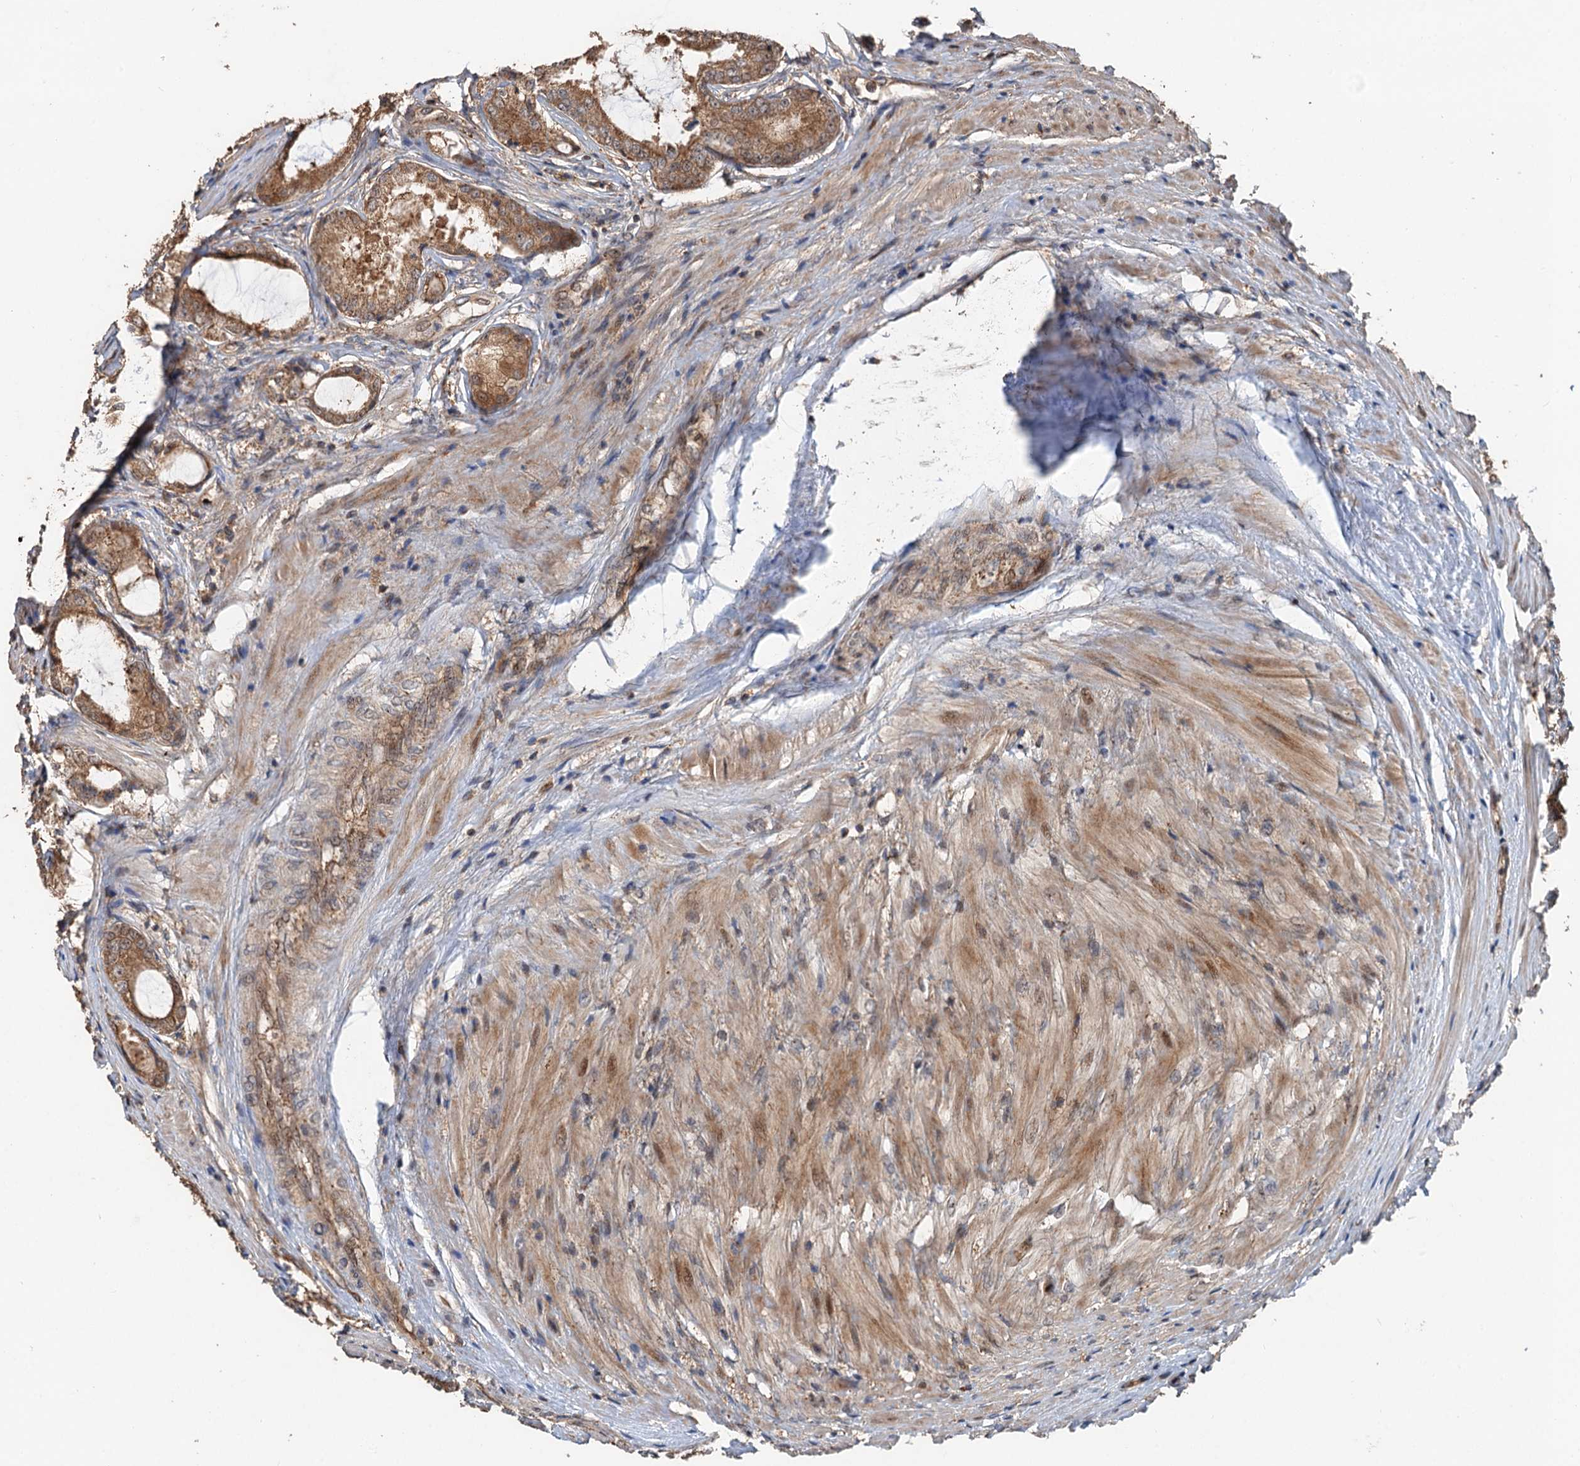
{"staining": {"intensity": "moderate", "quantity": ">75%", "location": "cytoplasmic/membranous"}, "tissue": "prostate cancer", "cell_type": "Tumor cells", "image_type": "cancer", "snomed": [{"axis": "morphology", "description": "Adenocarcinoma, Low grade"}, {"axis": "topography", "description": "Prostate"}], "caption": "An image of prostate cancer stained for a protein exhibits moderate cytoplasmic/membranous brown staining in tumor cells.", "gene": "DEXI", "patient": {"sex": "male", "age": 68}}